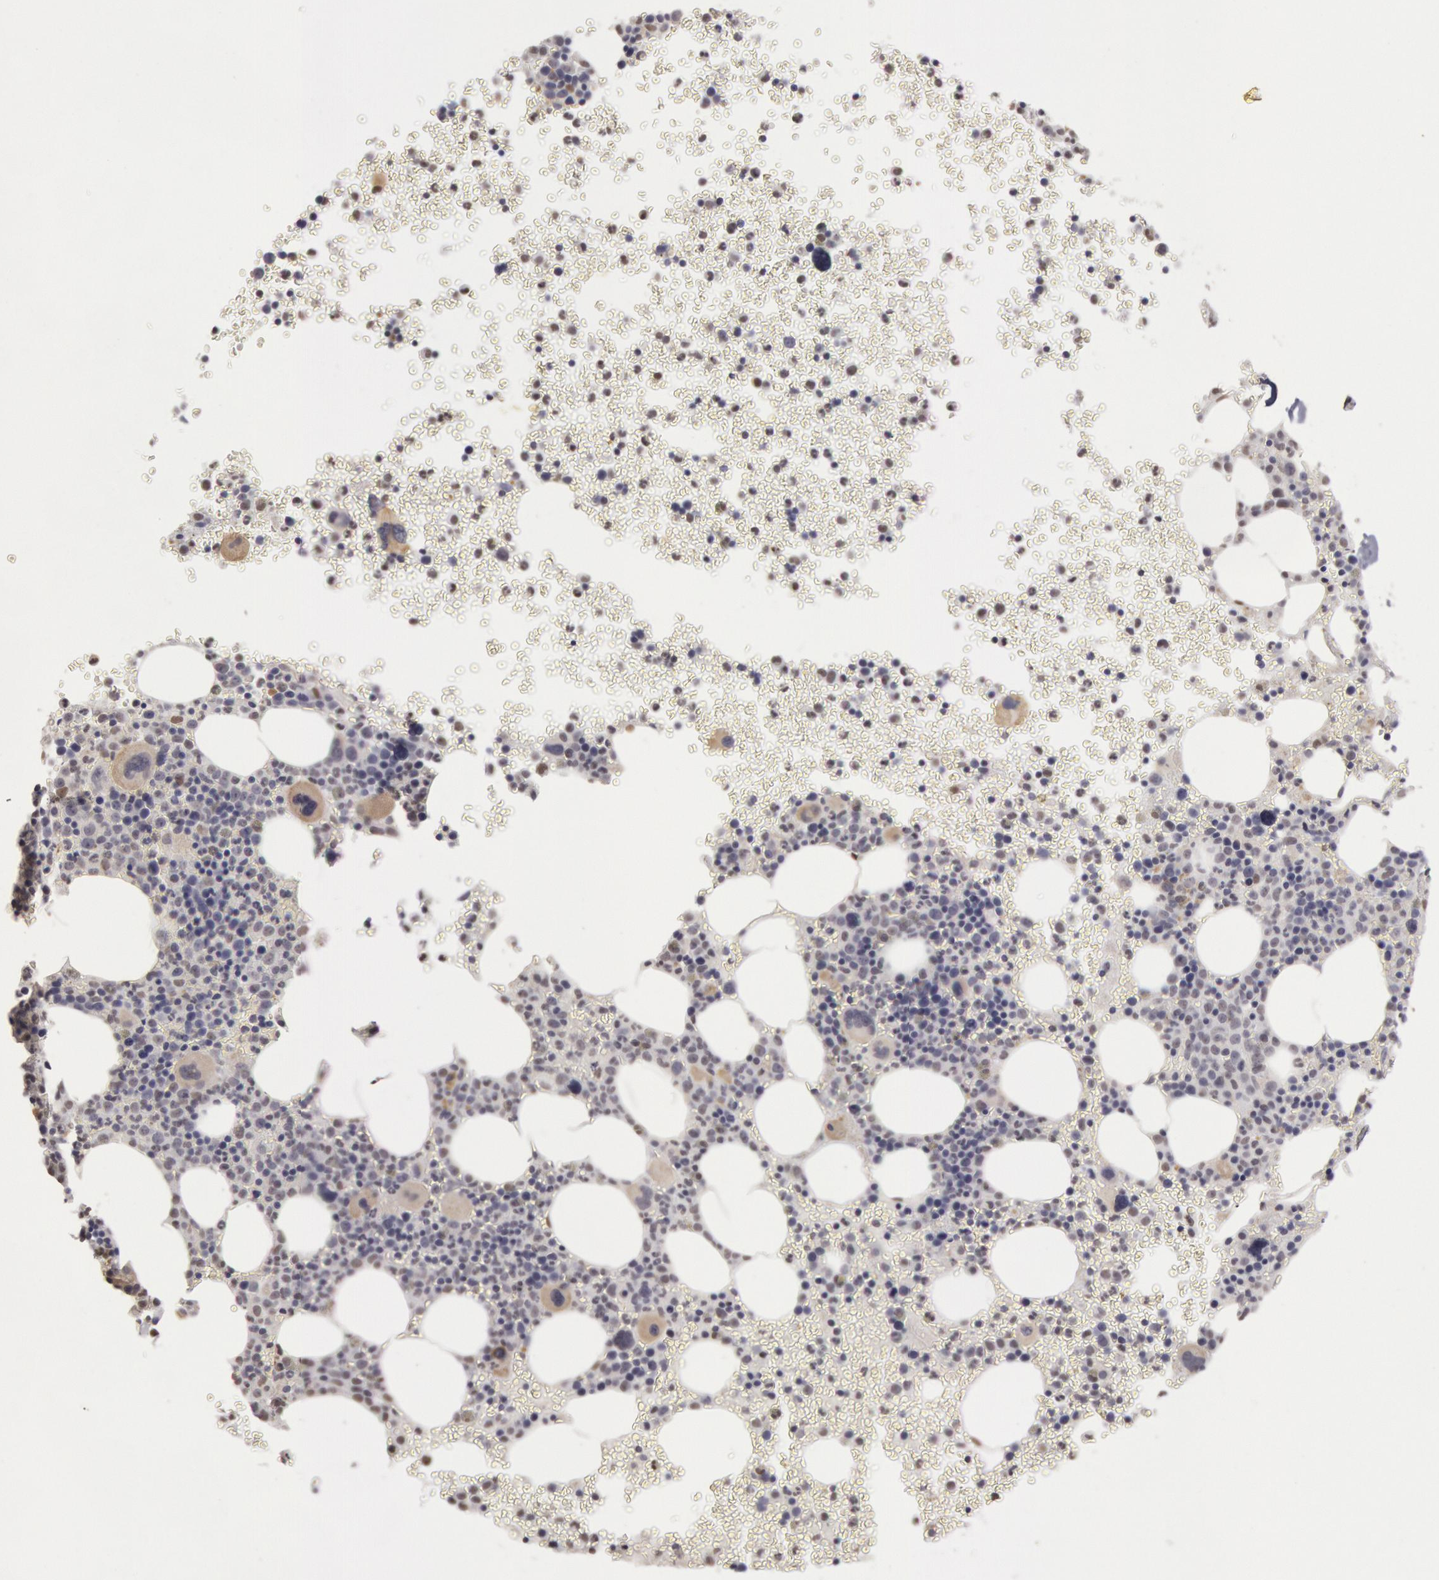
{"staining": {"intensity": "negative", "quantity": "none", "location": "none"}, "tissue": "bone marrow", "cell_type": "Hematopoietic cells", "image_type": "normal", "snomed": [{"axis": "morphology", "description": "Normal tissue, NOS"}, {"axis": "topography", "description": "Bone marrow"}], "caption": "Immunohistochemistry (IHC) of unremarkable bone marrow exhibits no expression in hematopoietic cells. (DAB (3,3'-diaminobenzidine) immunohistochemistry visualized using brightfield microscopy, high magnification).", "gene": "RIMBP3B", "patient": {"sex": "male", "age": 69}}